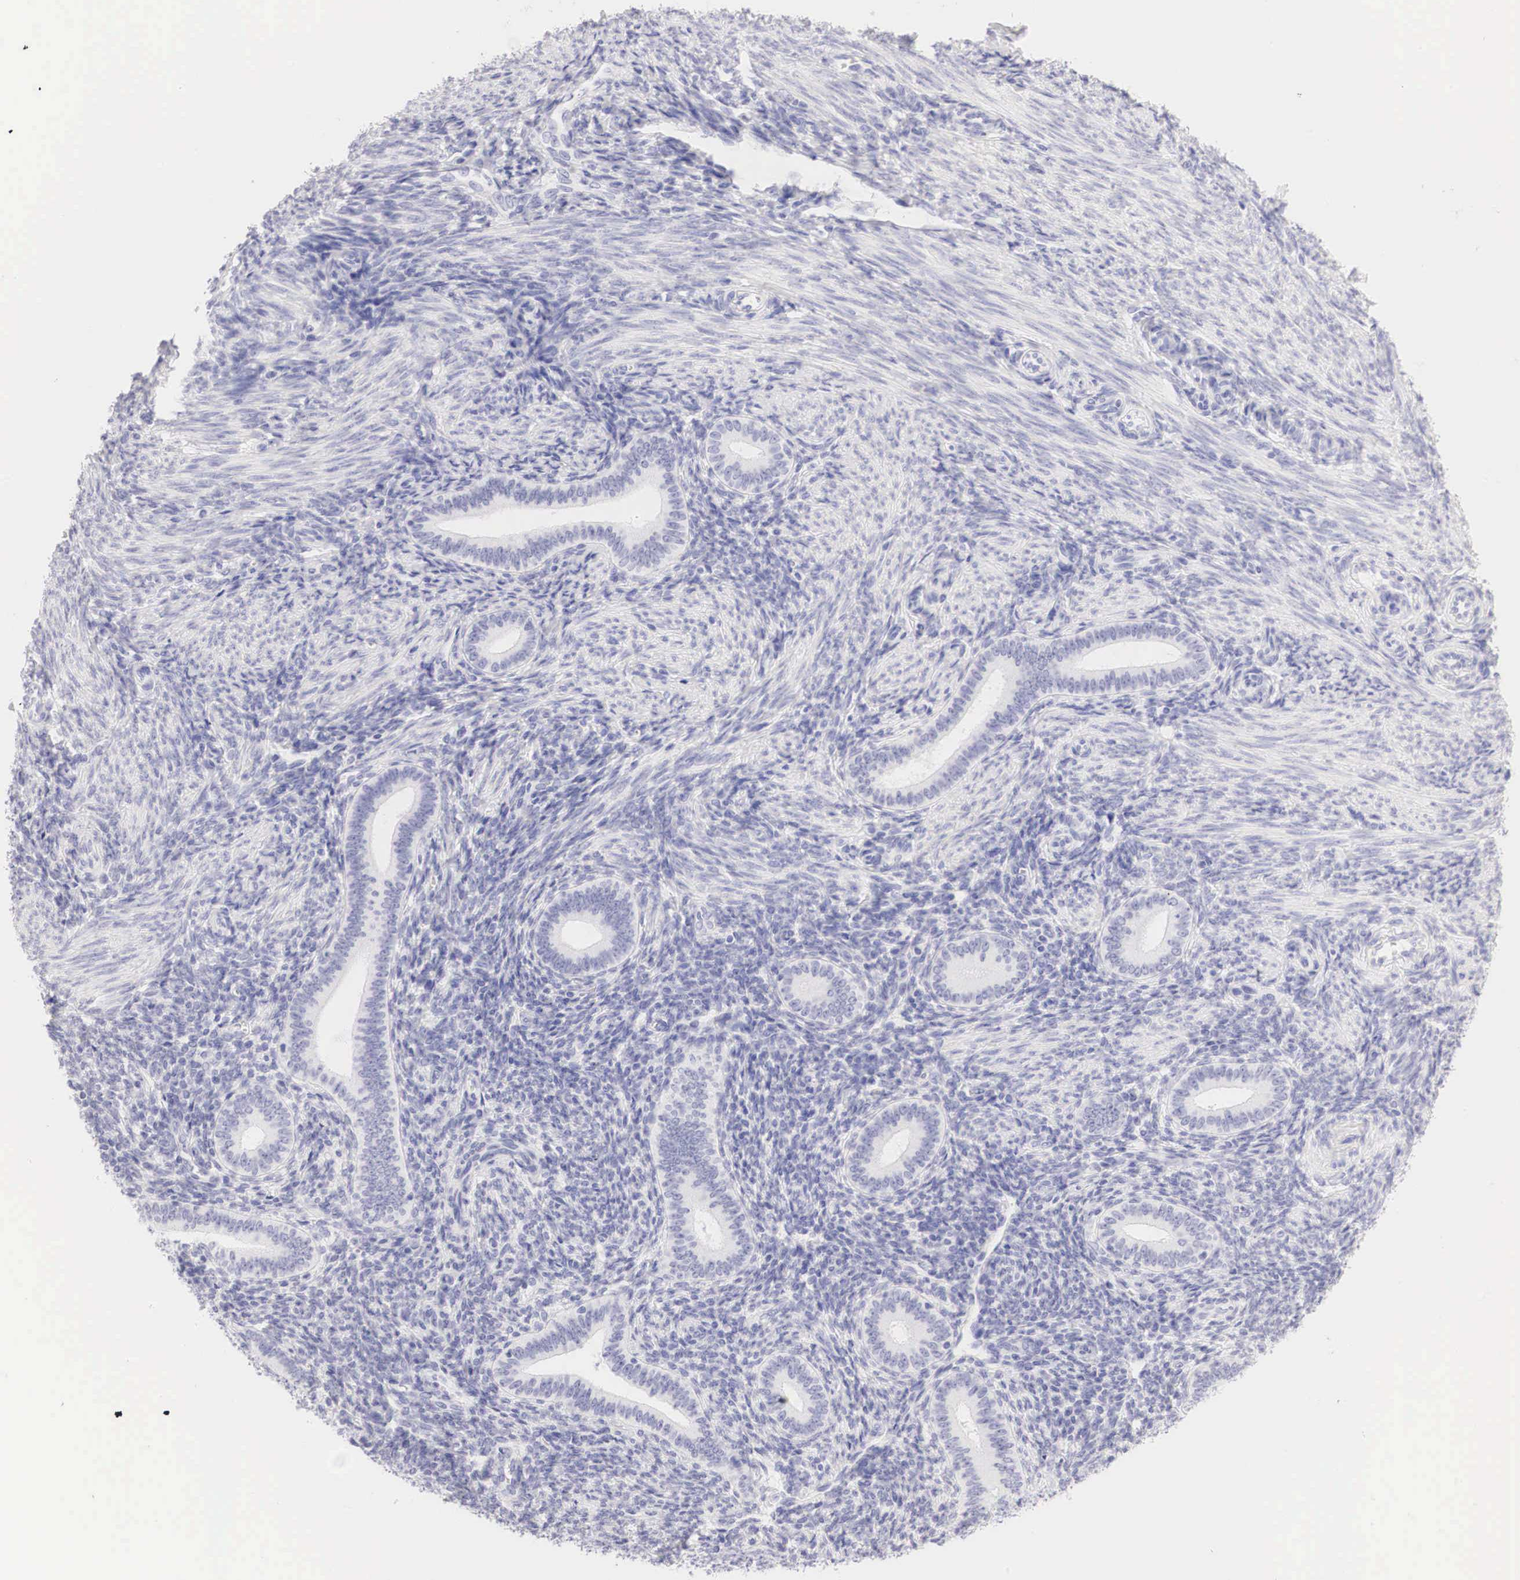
{"staining": {"intensity": "negative", "quantity": "none", "location": "none"}, "tissue": "endometrium", "cell_type": "Cells in endometrial stroma", "image_type": "normal", "snomed": [{"axis": "morphology", "description": "Normal tissue, NOS"}, {"axis": "topography", "description": "Endometrium"}], "caption": "Photomicrograph shows no significant protein staining in cells in endometrial stroma of unremarkable endometrium. (DAB IHC, high magnification).", "gene": "TYR", "patient": {"sex": "female", "age": 35}}